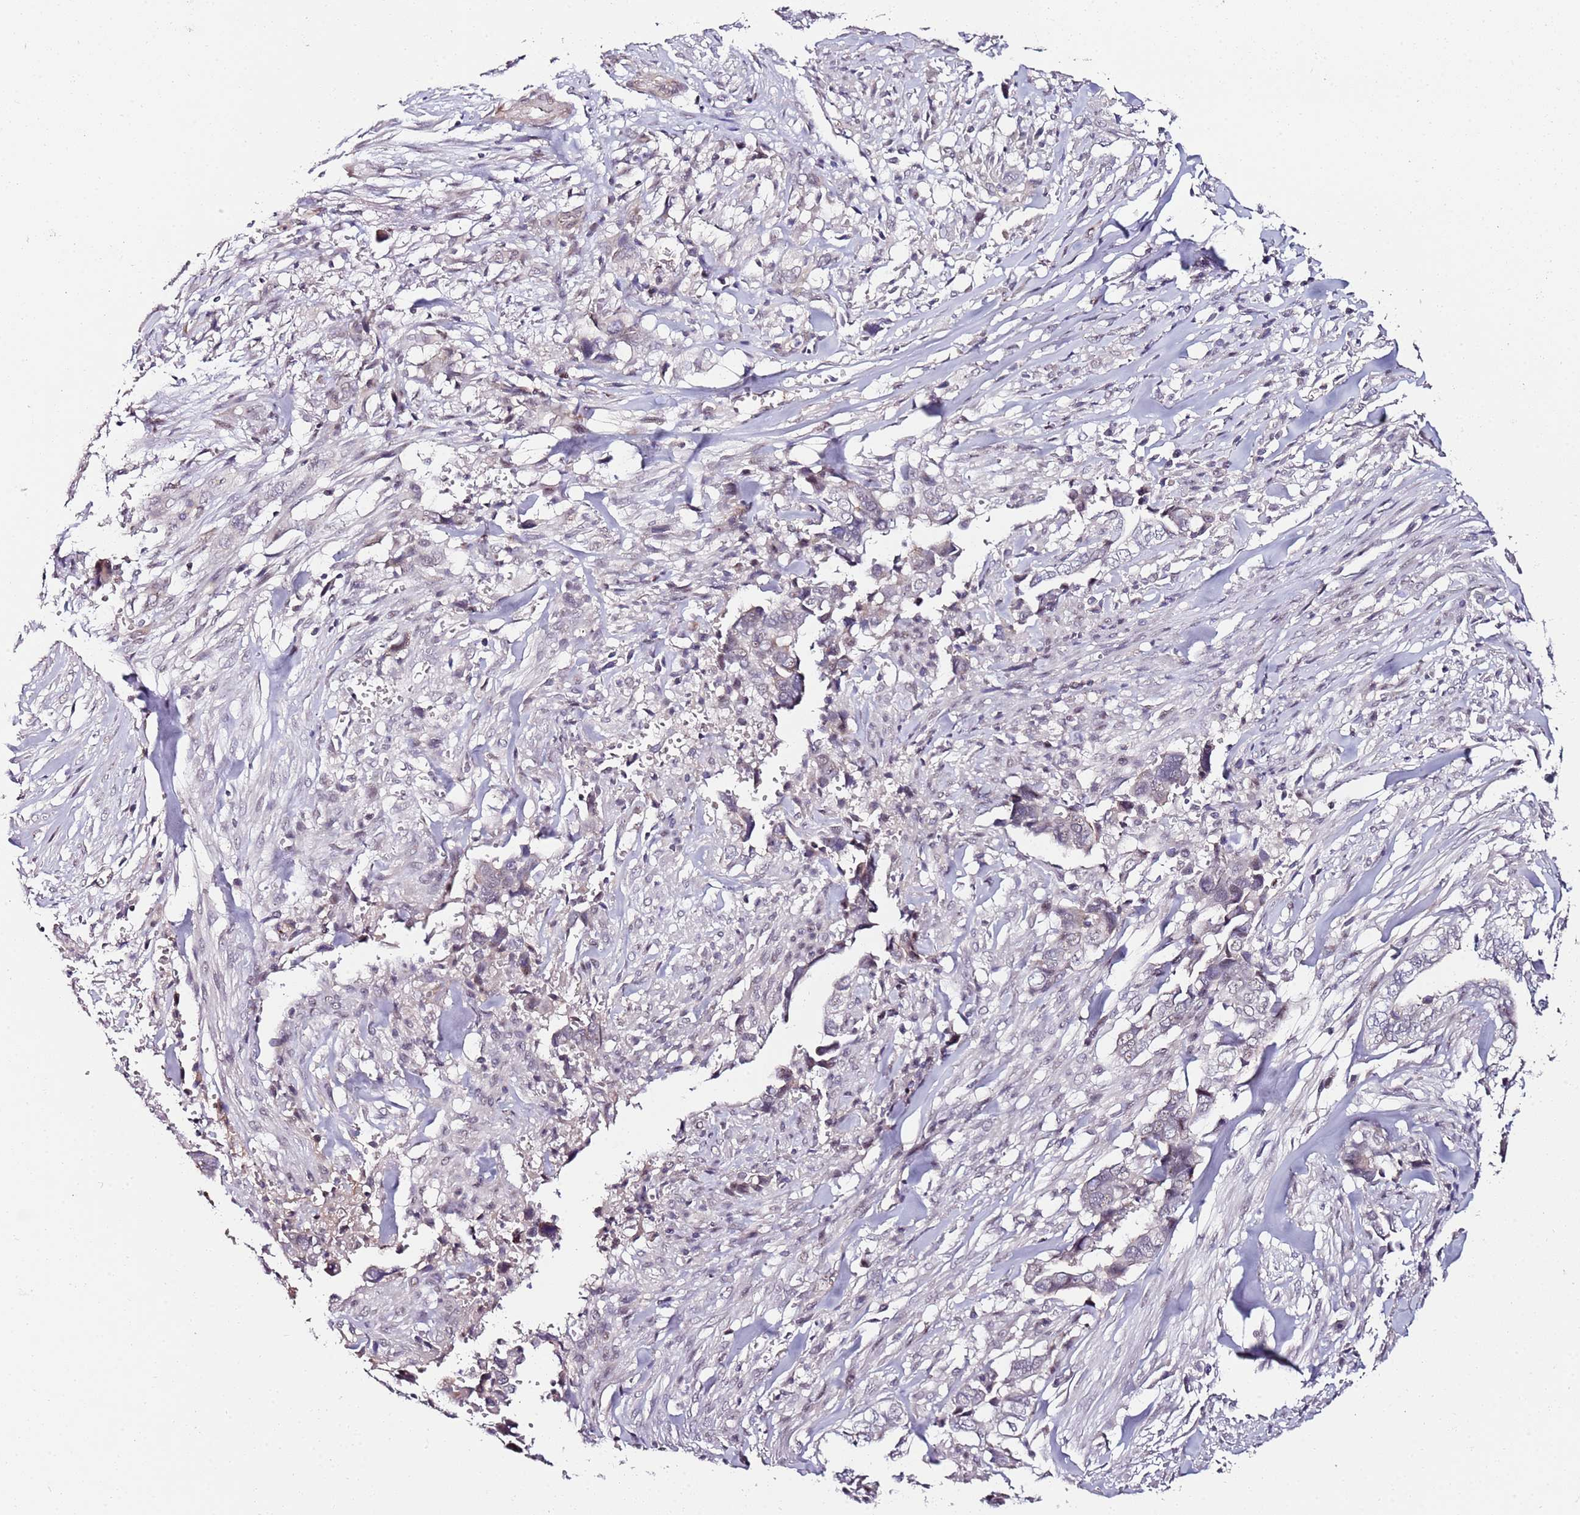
{"staining": {"intensity": "negative", "quantity": "none", "location": "none"}, "tissue": "liver cancer", "cell_type": "Tumor cells", "image_type": "cancer", "snomed": [{"axis": "morphology", "description": "Cholangiocarcinoma"}, {"axis": "topography", "description": "Liver"}], "caption": "Immunohistochemistry (IHC) image of neoplastic tissue: cholangiocarcinoma (liver) stained with DAB demonstrates no significant protein expression in tumor cells.", "gene": "DUSP28", "patient": {"sex": "female", "age": 79}}